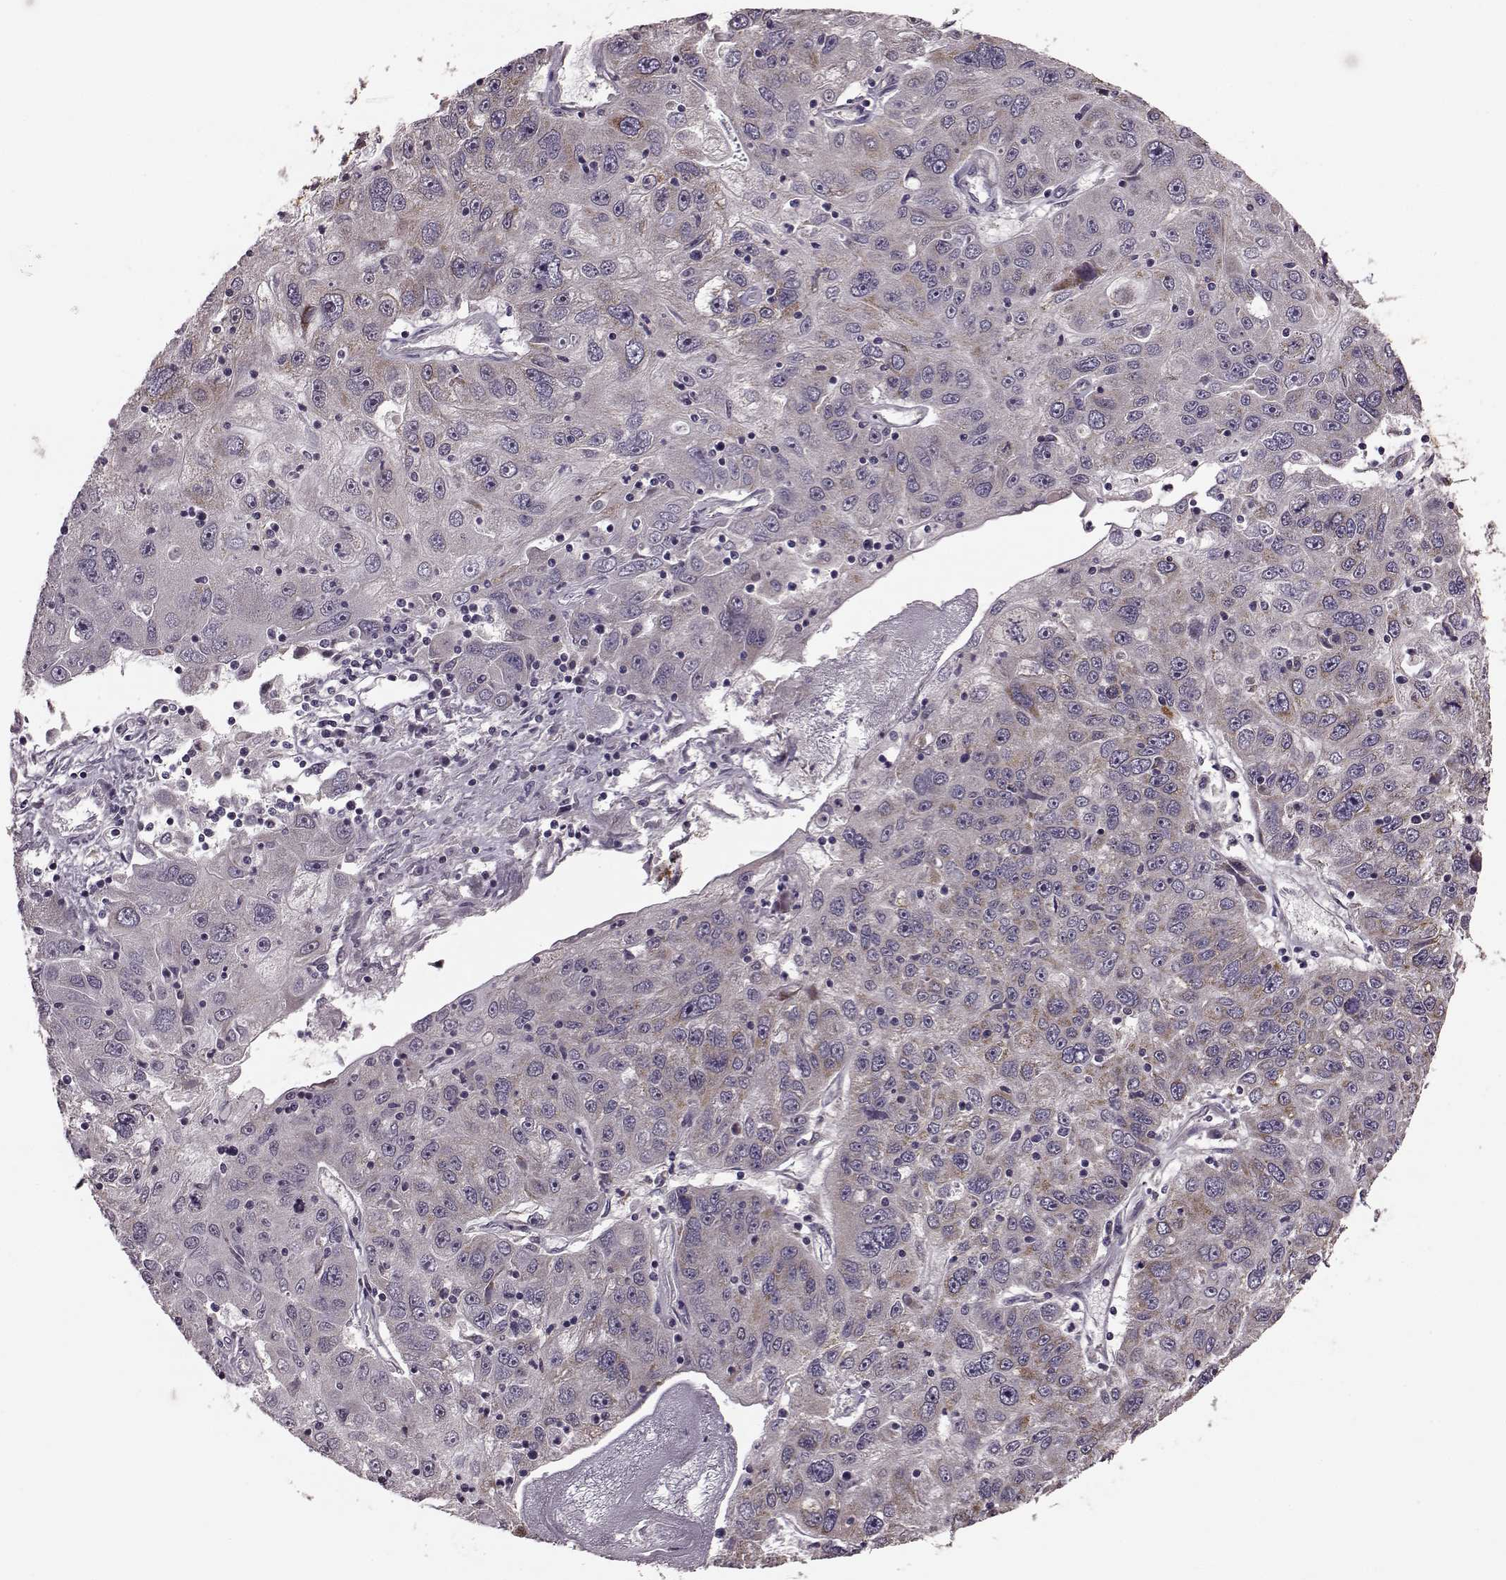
{"staining": {"intensity": "moderate", "quantity": "<25%", "location": "cytoplasmic/membranous"}, "tissue": "stomach cancer", "cell_type": "Tumor cells", "image_type": "cancer", "snomed": [{"axis": "morphology", "description": "Adenocarcinoma, NOS"}, {"axis": "topography", "description": "Stomach"}], "caption": "Brown immunohistochemical staining in stomach cancer reveals moderate cytoplasmic/membranous expression in about <25% of tumor cells.", "gene": "PUDP", "patient": {"sex": "male", "age": 56}}